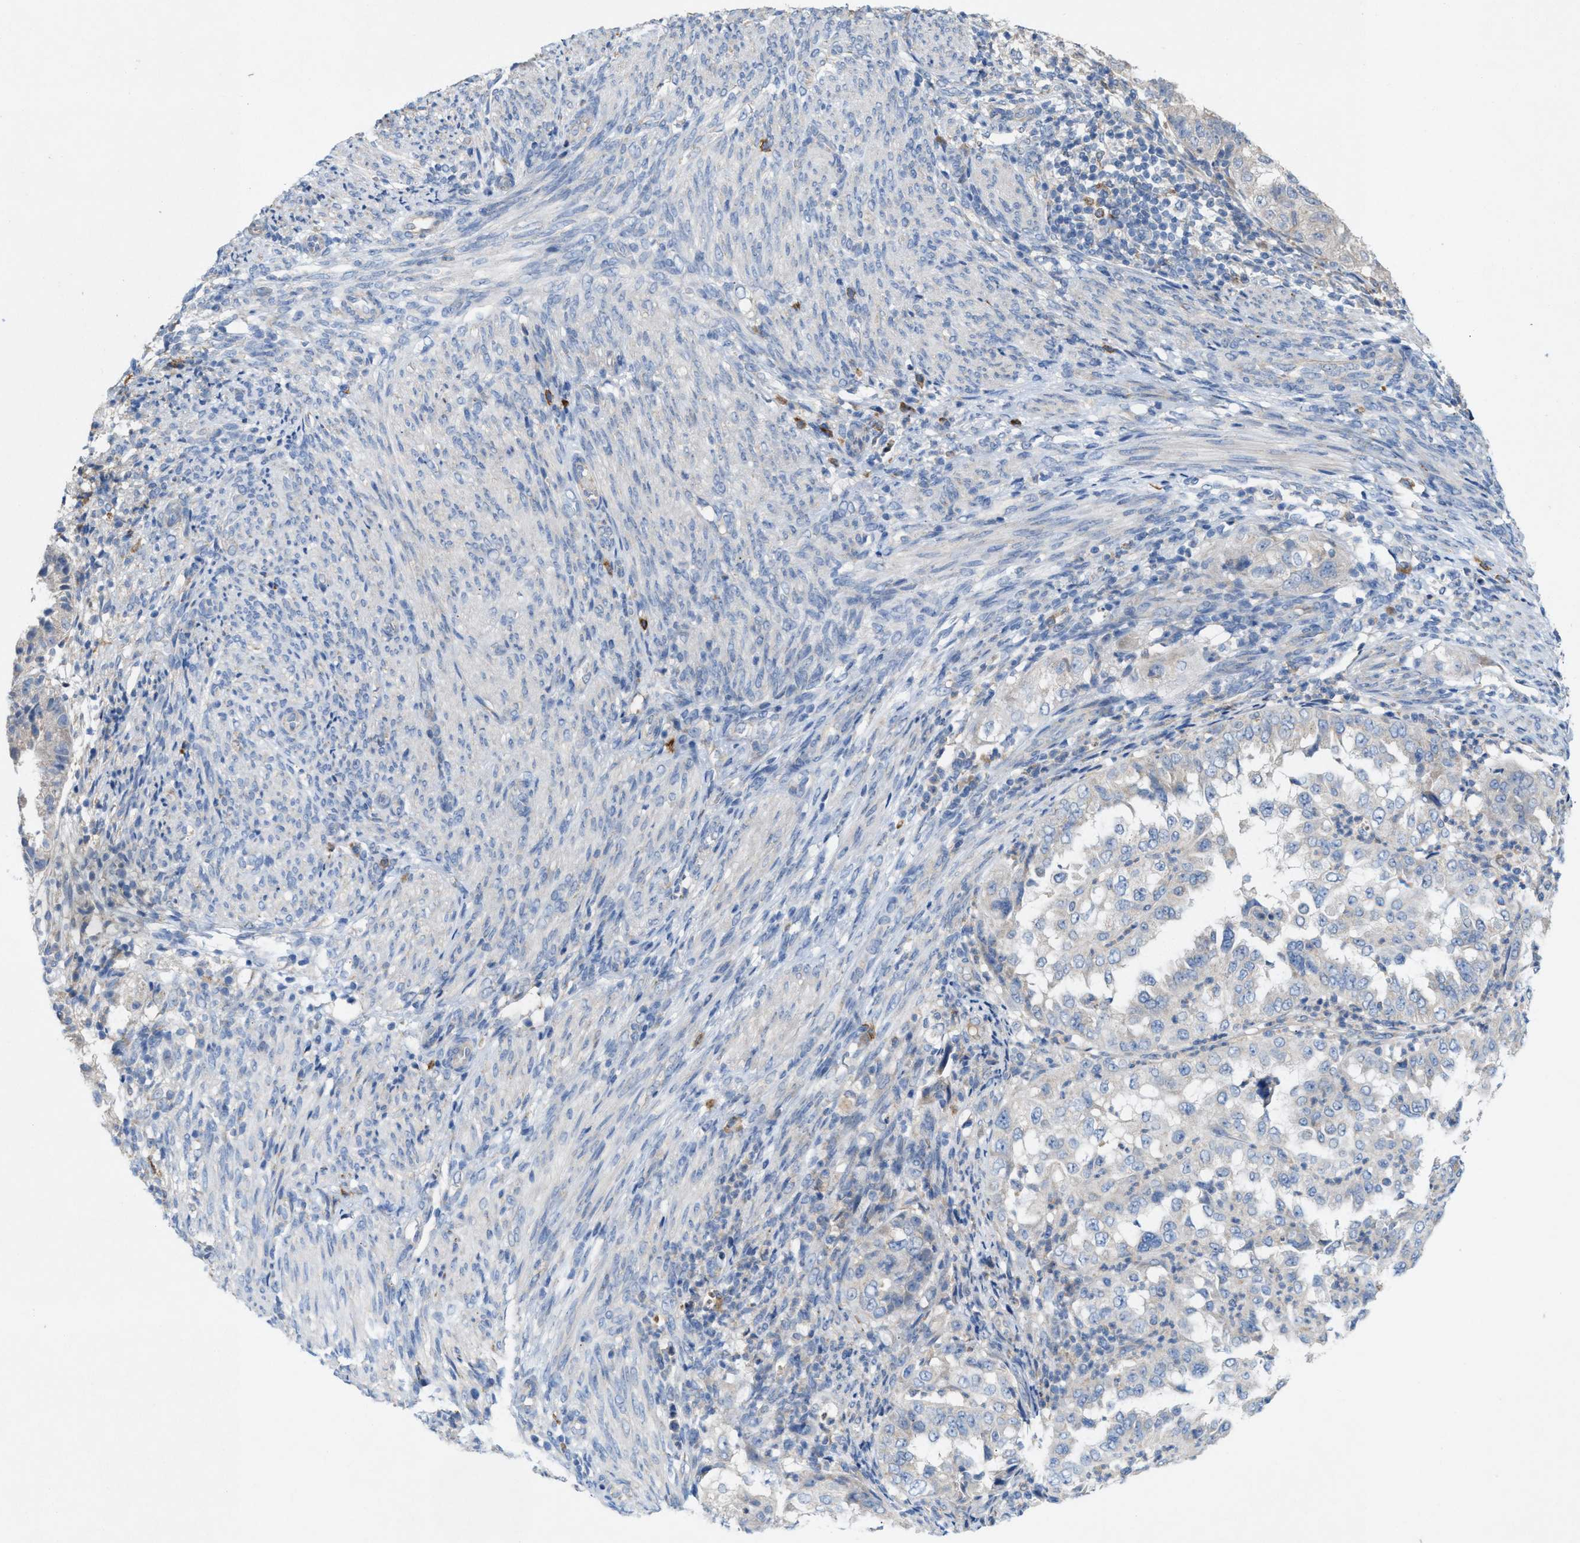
{"staining": {"intensity": "negative", "quantity": "none", "location": "none"}, "tissue": "endometrial cancer", "cell_type": "Tumor cells", "image_type": "cancer", "snomed": [{"axis": "morphology", "description": "Adenocarcinoma, NOS"}, {"axis": "topography", "description": "Endometrium"}], "caption": "A photomicrograph of endometrial cancer stained for a protein exhibits no brown staining in tumor cells.", "gene": "DYNC2I1", "patient": {"sex": "female", "age": 85}}